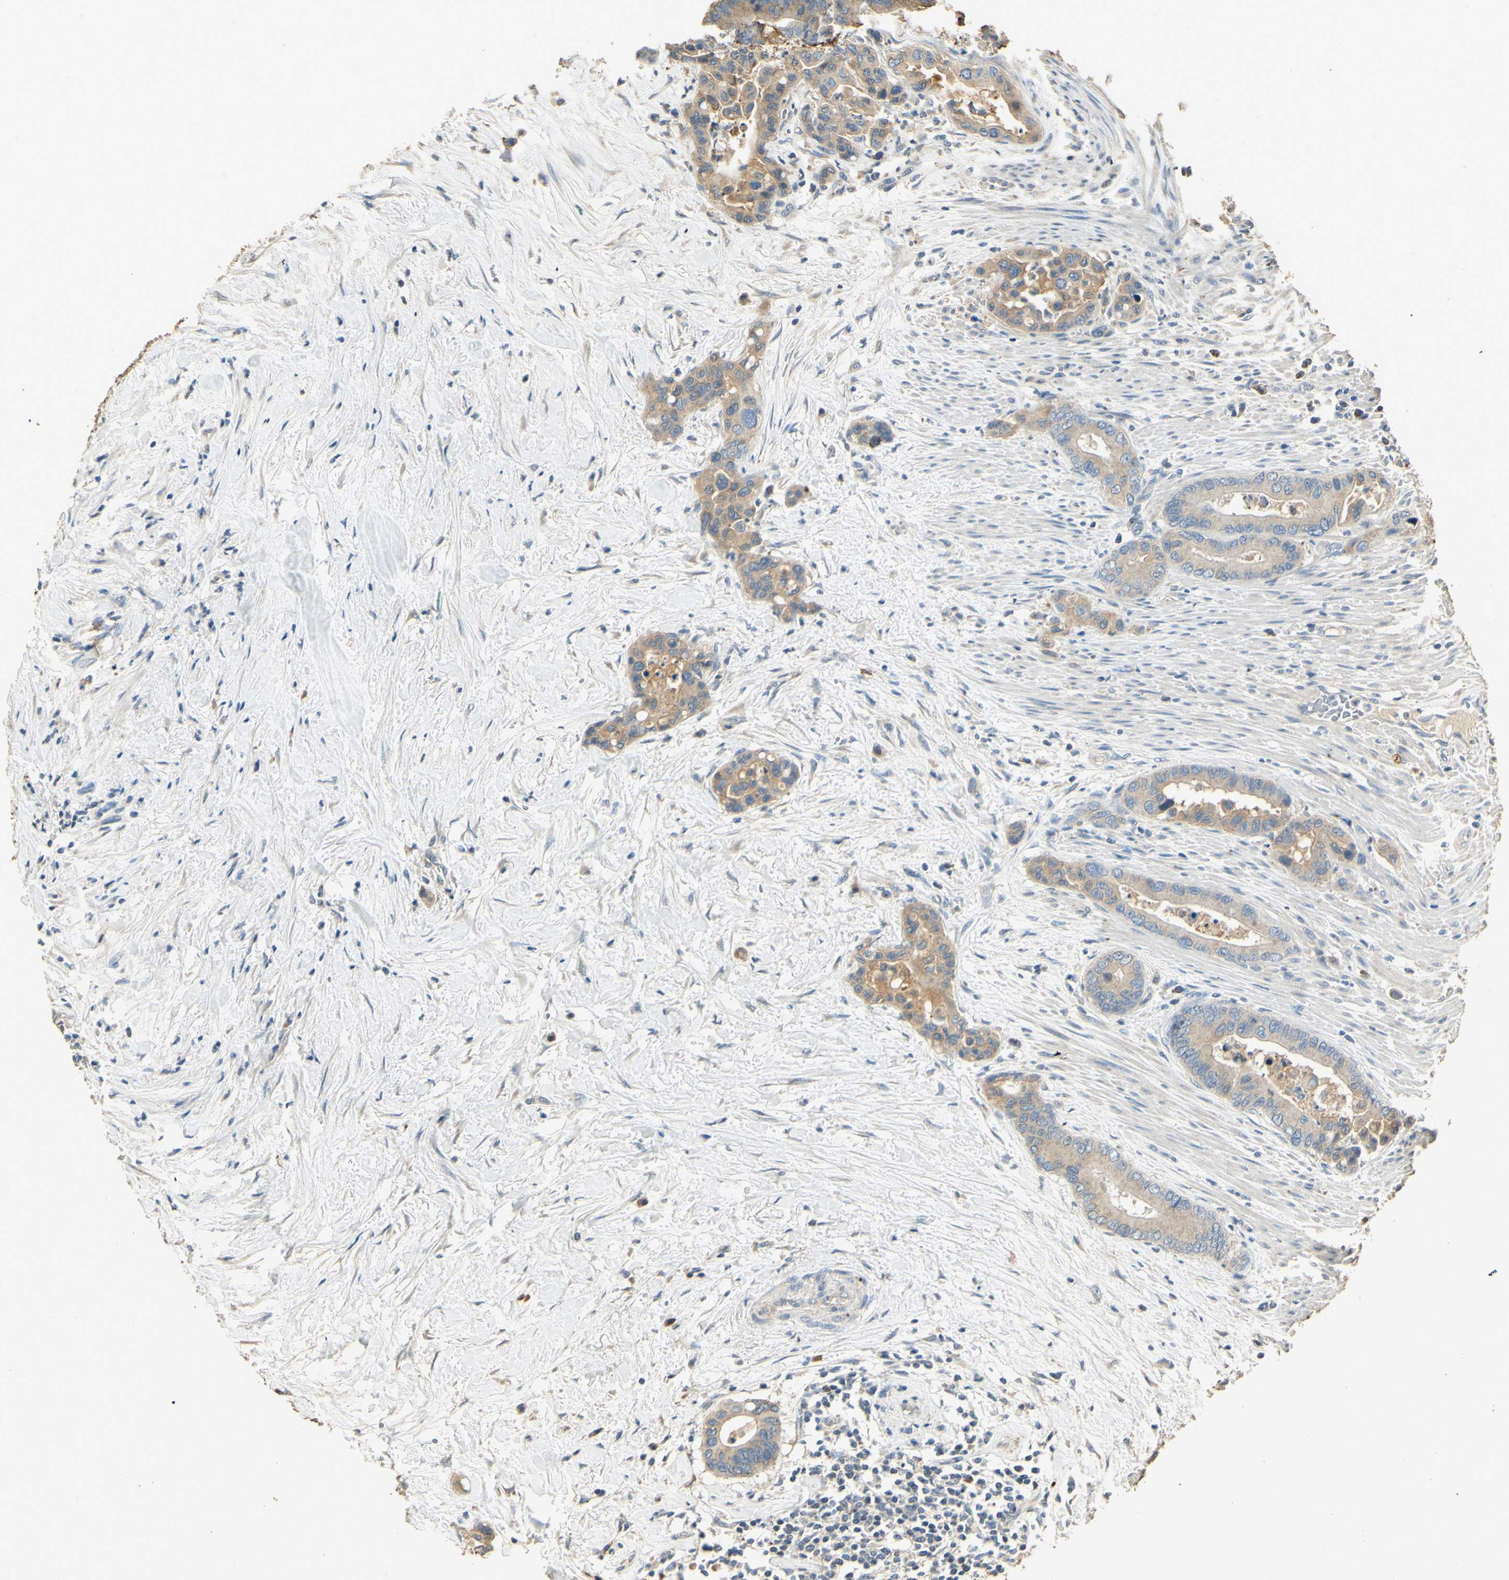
{"staining": {"intensity": "weak", "quantity": ">75%", "location": "cytoplasmic/membranous"}, "tissue": "colorectal cancer", "cell_type": "Tumor cells", "image_type": "cancer", "snomed": [{"axis": "morphology", "description": "Normal tissue, NOS"}, {"axis": "morphology", "description": "Adenocarcinoma, NOS"}, {"axis": "topography", "description": "Colon"}], "caption": "Immunohistochemistry micrograph of human adenocarcinoma (colorectal) stained for a protein (brown), which demonstrates low levels of weak cytoplasmic/membranous expression in about >75% of tumor cells.", "gene": "ARHGEF17", "patient": {"sex": "male", "age": 82}}